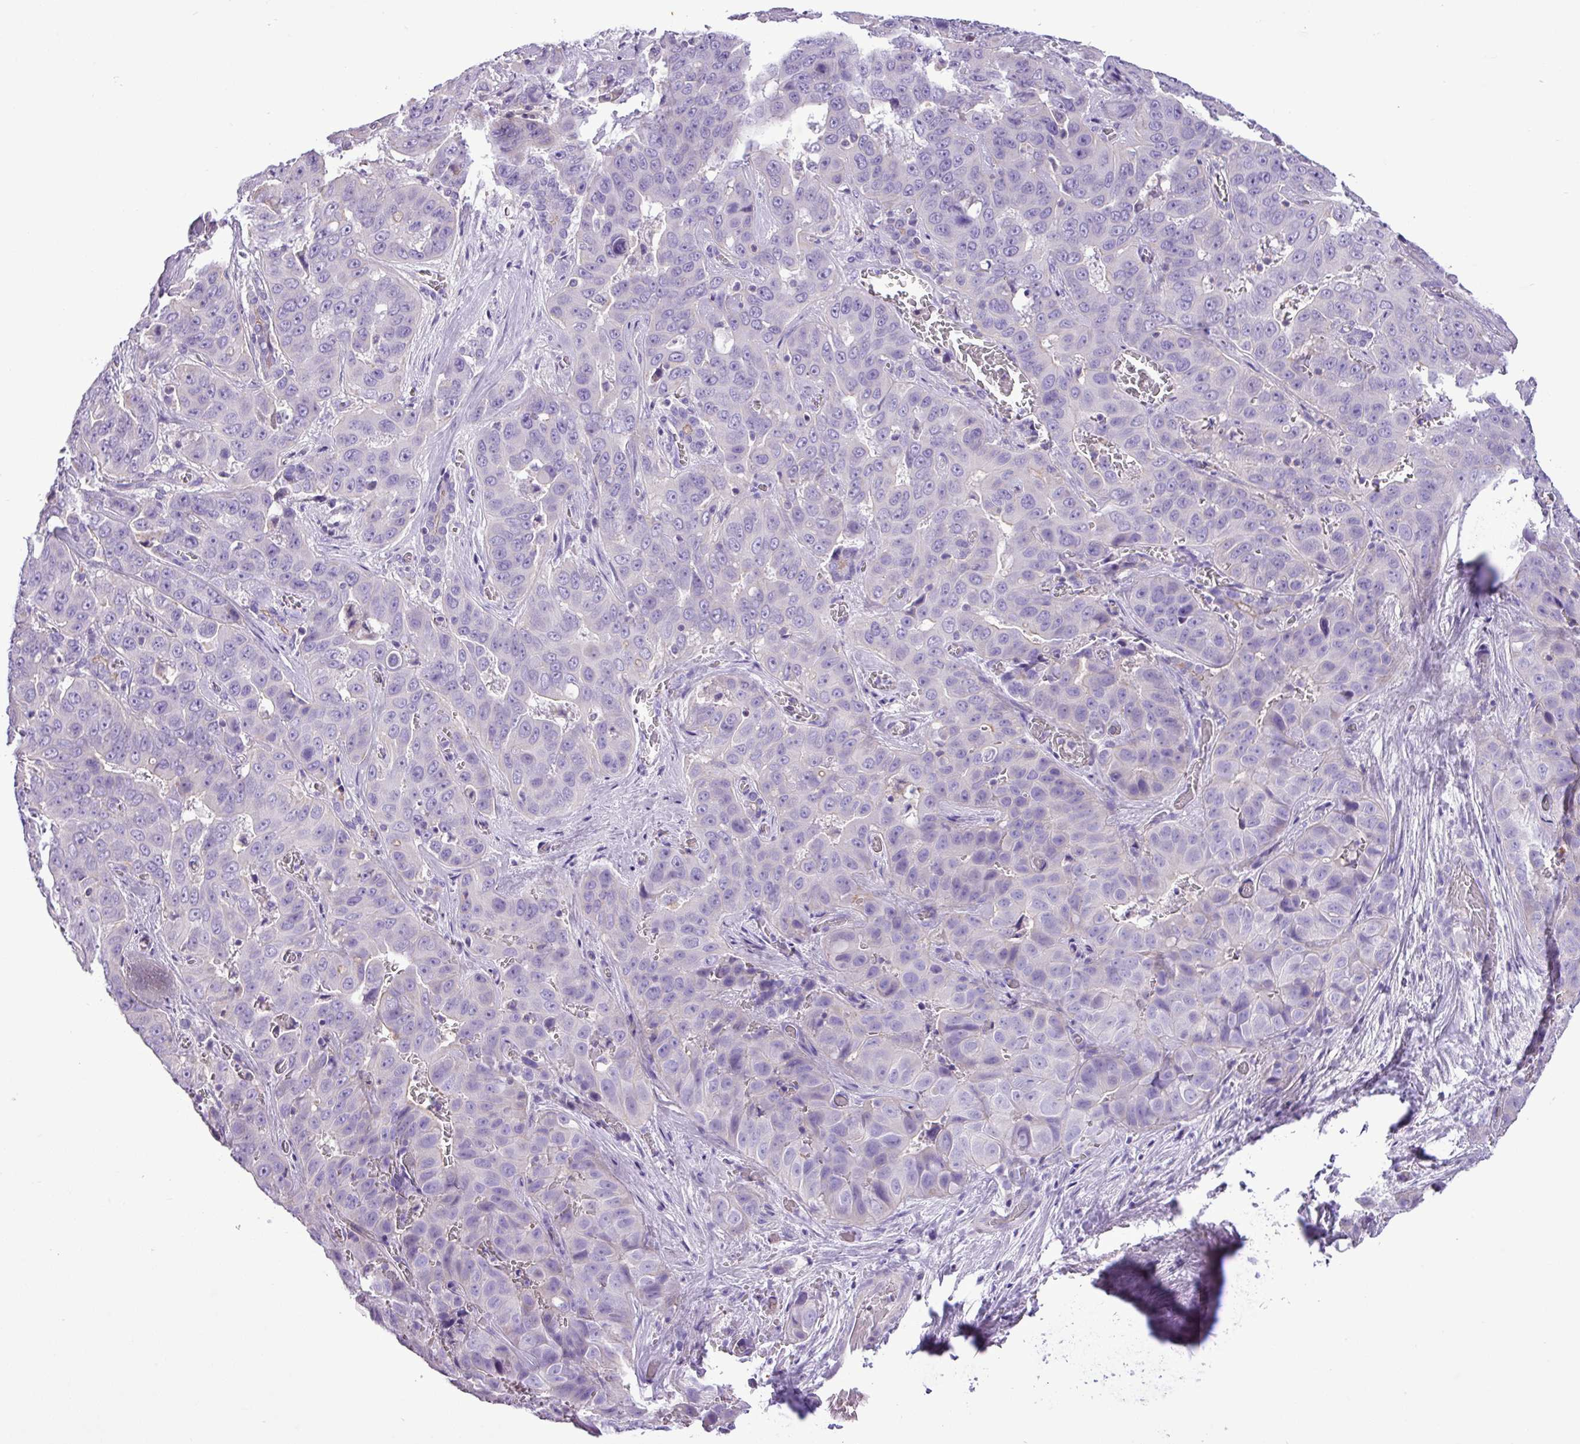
{"staining": {"intensity": "negative", "quantity": "none", "location": "none"}, "tissue": "liver cancer", "cell_type": "Tumor cells", "image_type": "cancer", "snomed": [{"axis": "morphology", "description": "Cholangiocarcinoma"}, {"axis": "topography", "description": "Liver"}], "caption": "Liver cancer (cholangiocarcinoma) stained for a protein using immunohistochemistry shows no staining tumor cells.", "gene": "ZNF334", "patient": {"sex": "female", "age": 52}}